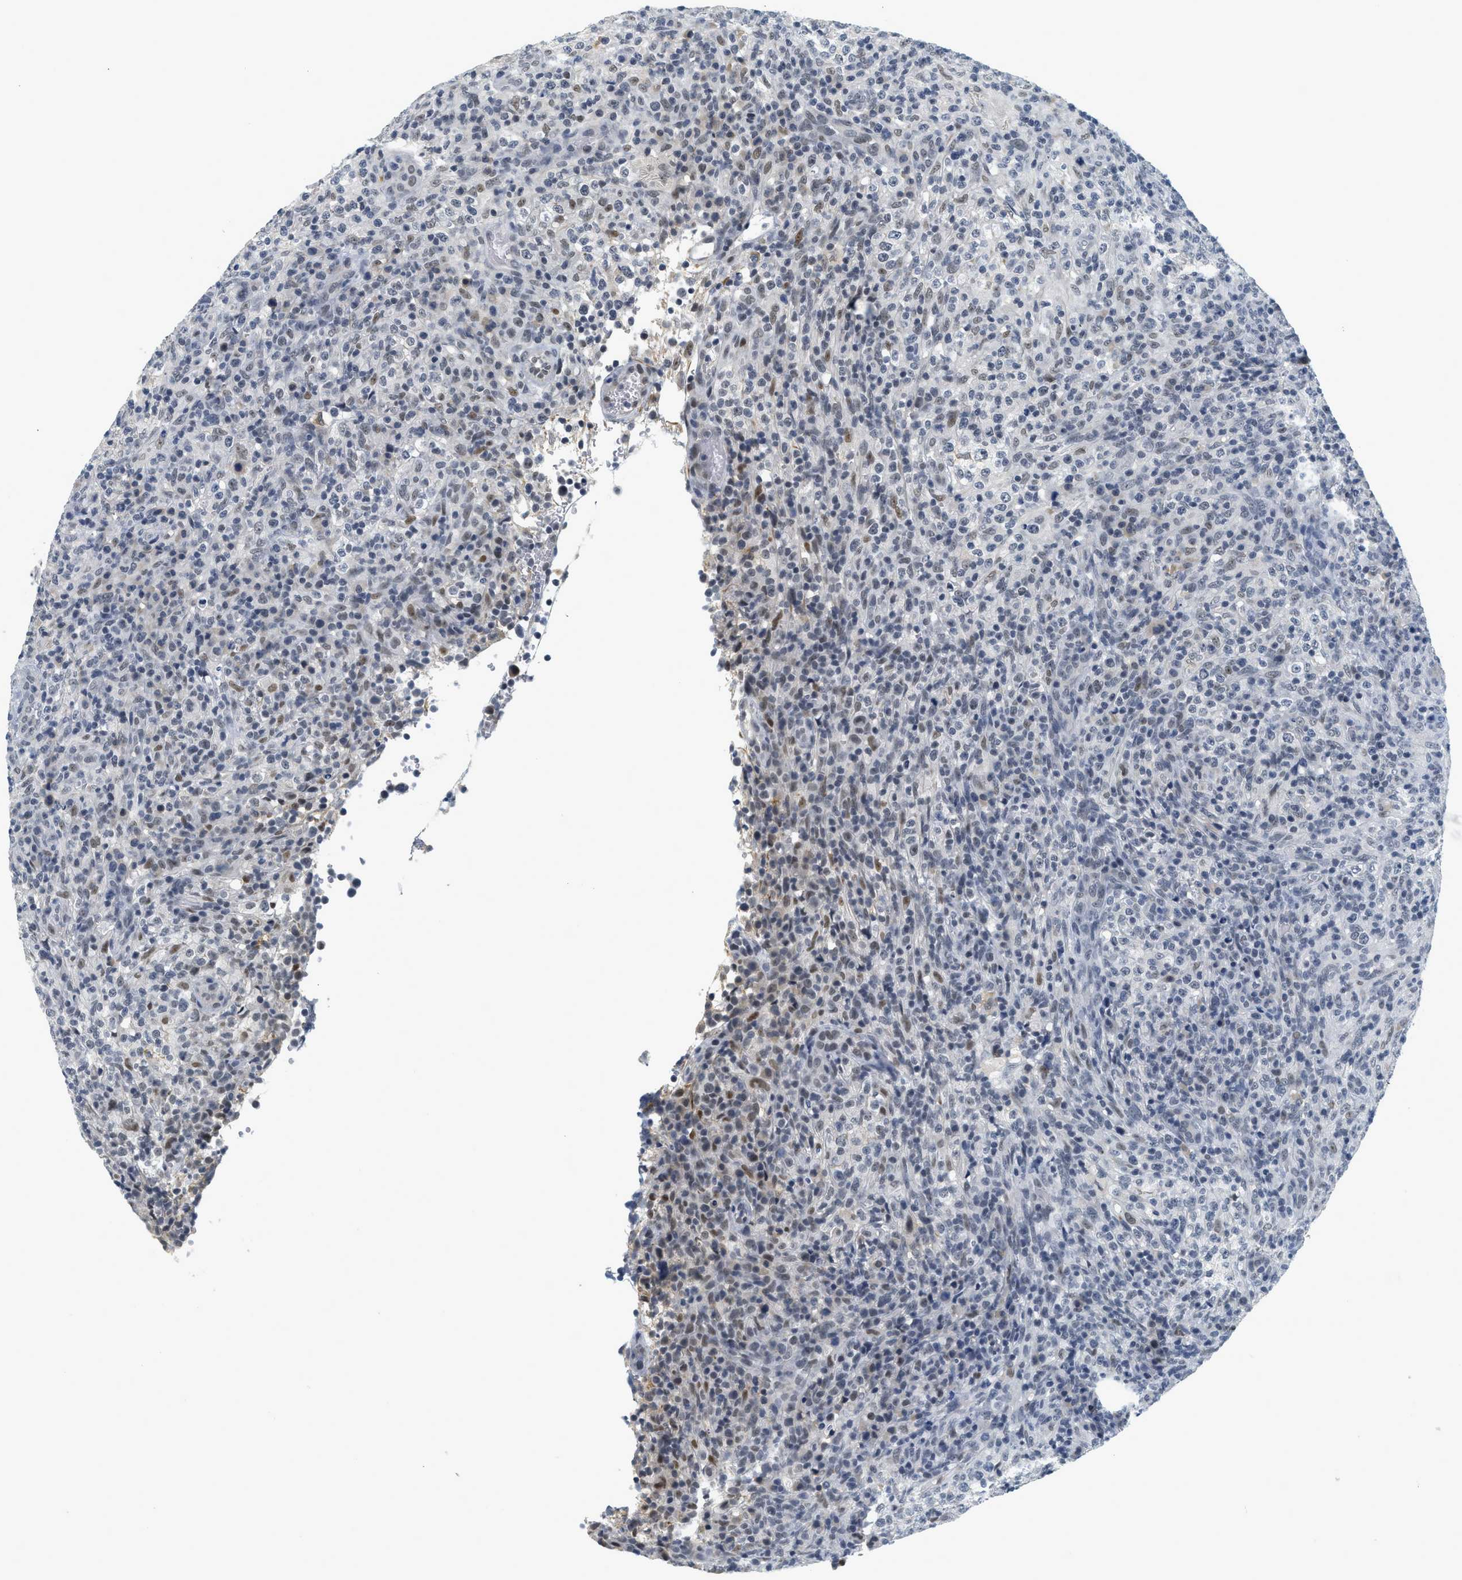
{"staining": {"intensity": "moderate", "quantity": "<25%", "location": "nuclear"}, "tissue": "lymphoma", "cell_type": "Tumor cells", "image_type": "cancer", "snomed": [{"axis": "morphology", "description": "Malignant lymphoma, non-Hodgkin's type, High grade"}, {"axis": "topography", "description": "Lymph node"}], "caption": "Immunohistochemical staining of lymphoma shows moderate nuclear protein expression in about <25% of tumor cells. The protein is shown in brown color, while the nuclei are stained blue.", "gene": "MZF1", "patient": {"sex": "female", "age": 76}}